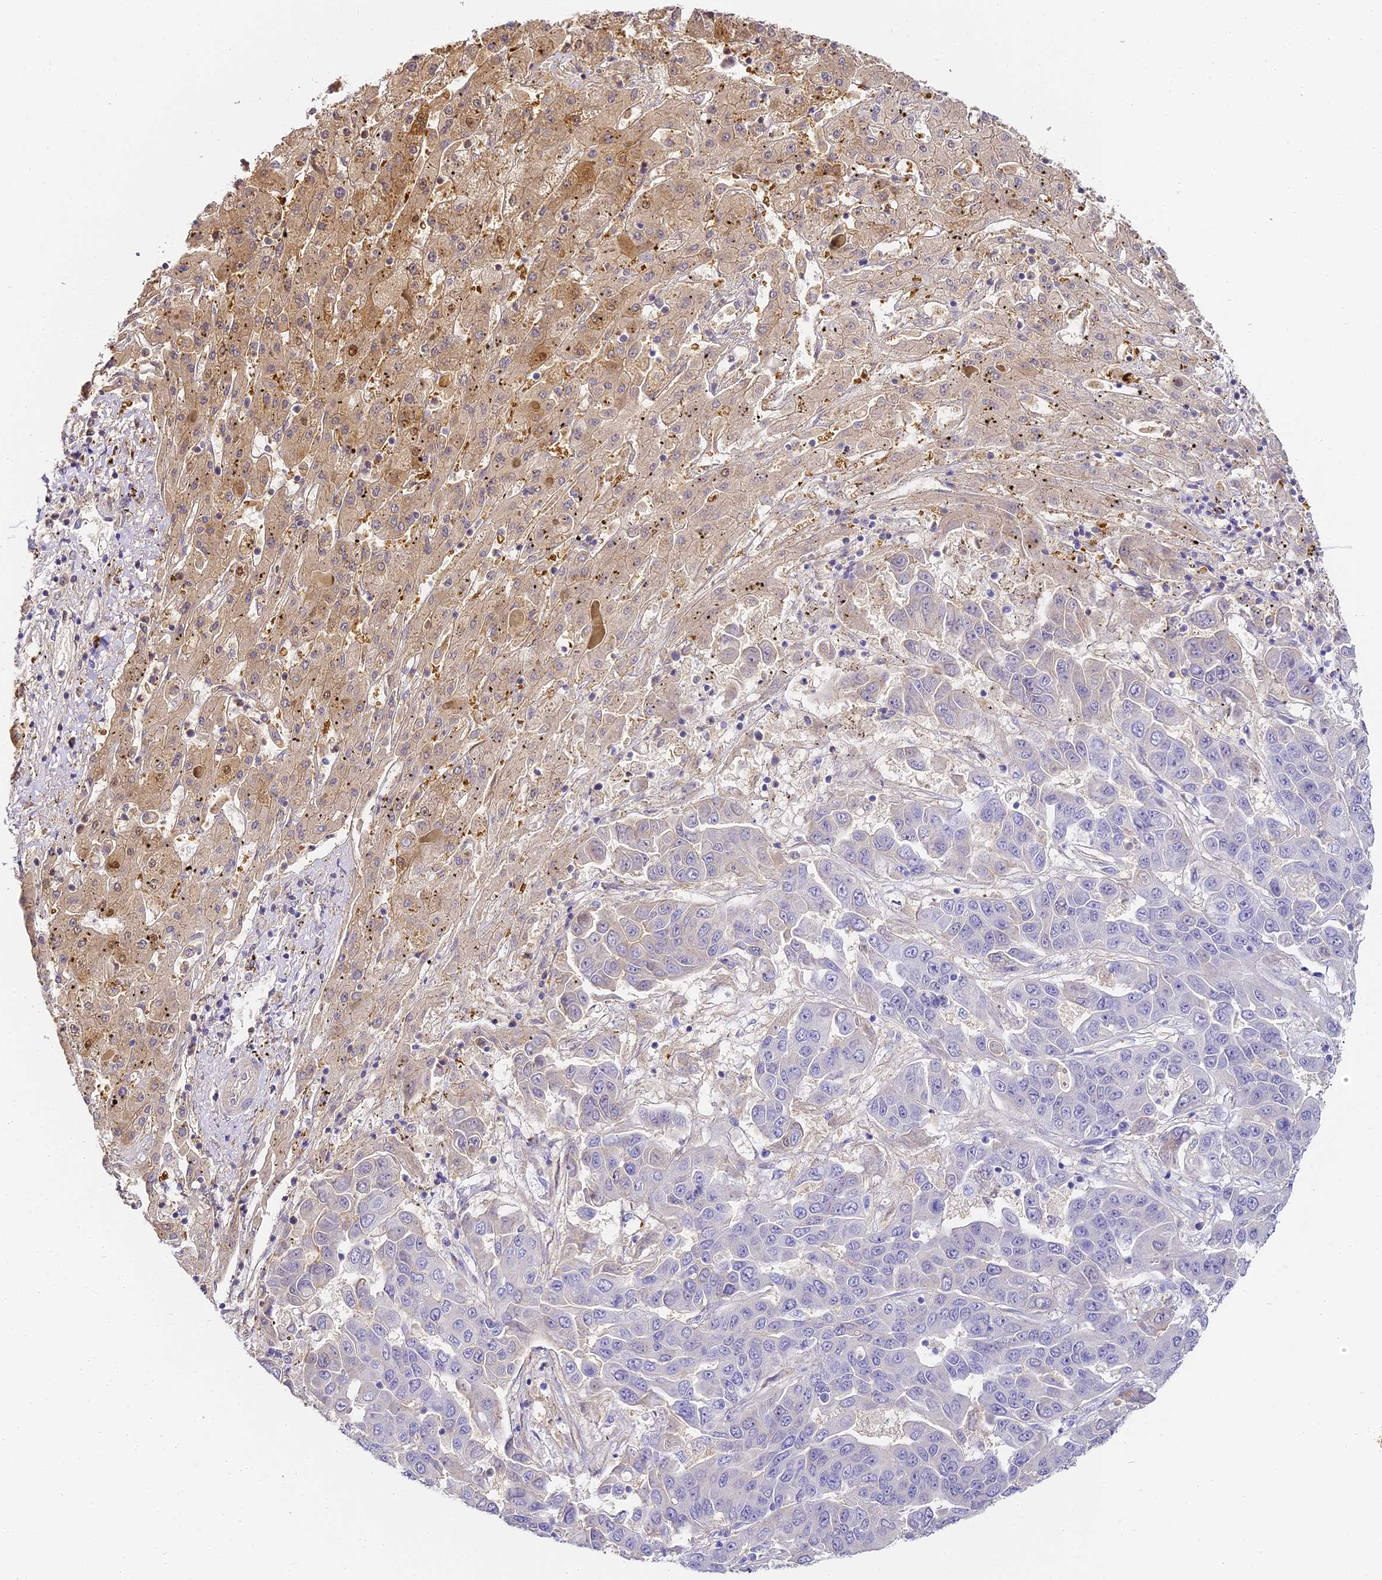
{"staining": {"intensity": "negative", "quantity": "none", "location": "none"}, "tissue": "liver cancer", "cell_type": "Tumor cells", "image_type": "cancer", "snomed": [{"axis": "morphology", "description": "Cholangiocarcinoma"}, {"axis": "topography", "description": "Liver"}], "caption": "This is a histopathology image of IHC staining of cholangiocarcinoma (liver), which shows no expression in tumor cells. Nuclei are stained in blue.", "gene": "ABHD14A-ACY1", "patient": {"sex": "female", "age": 52}}